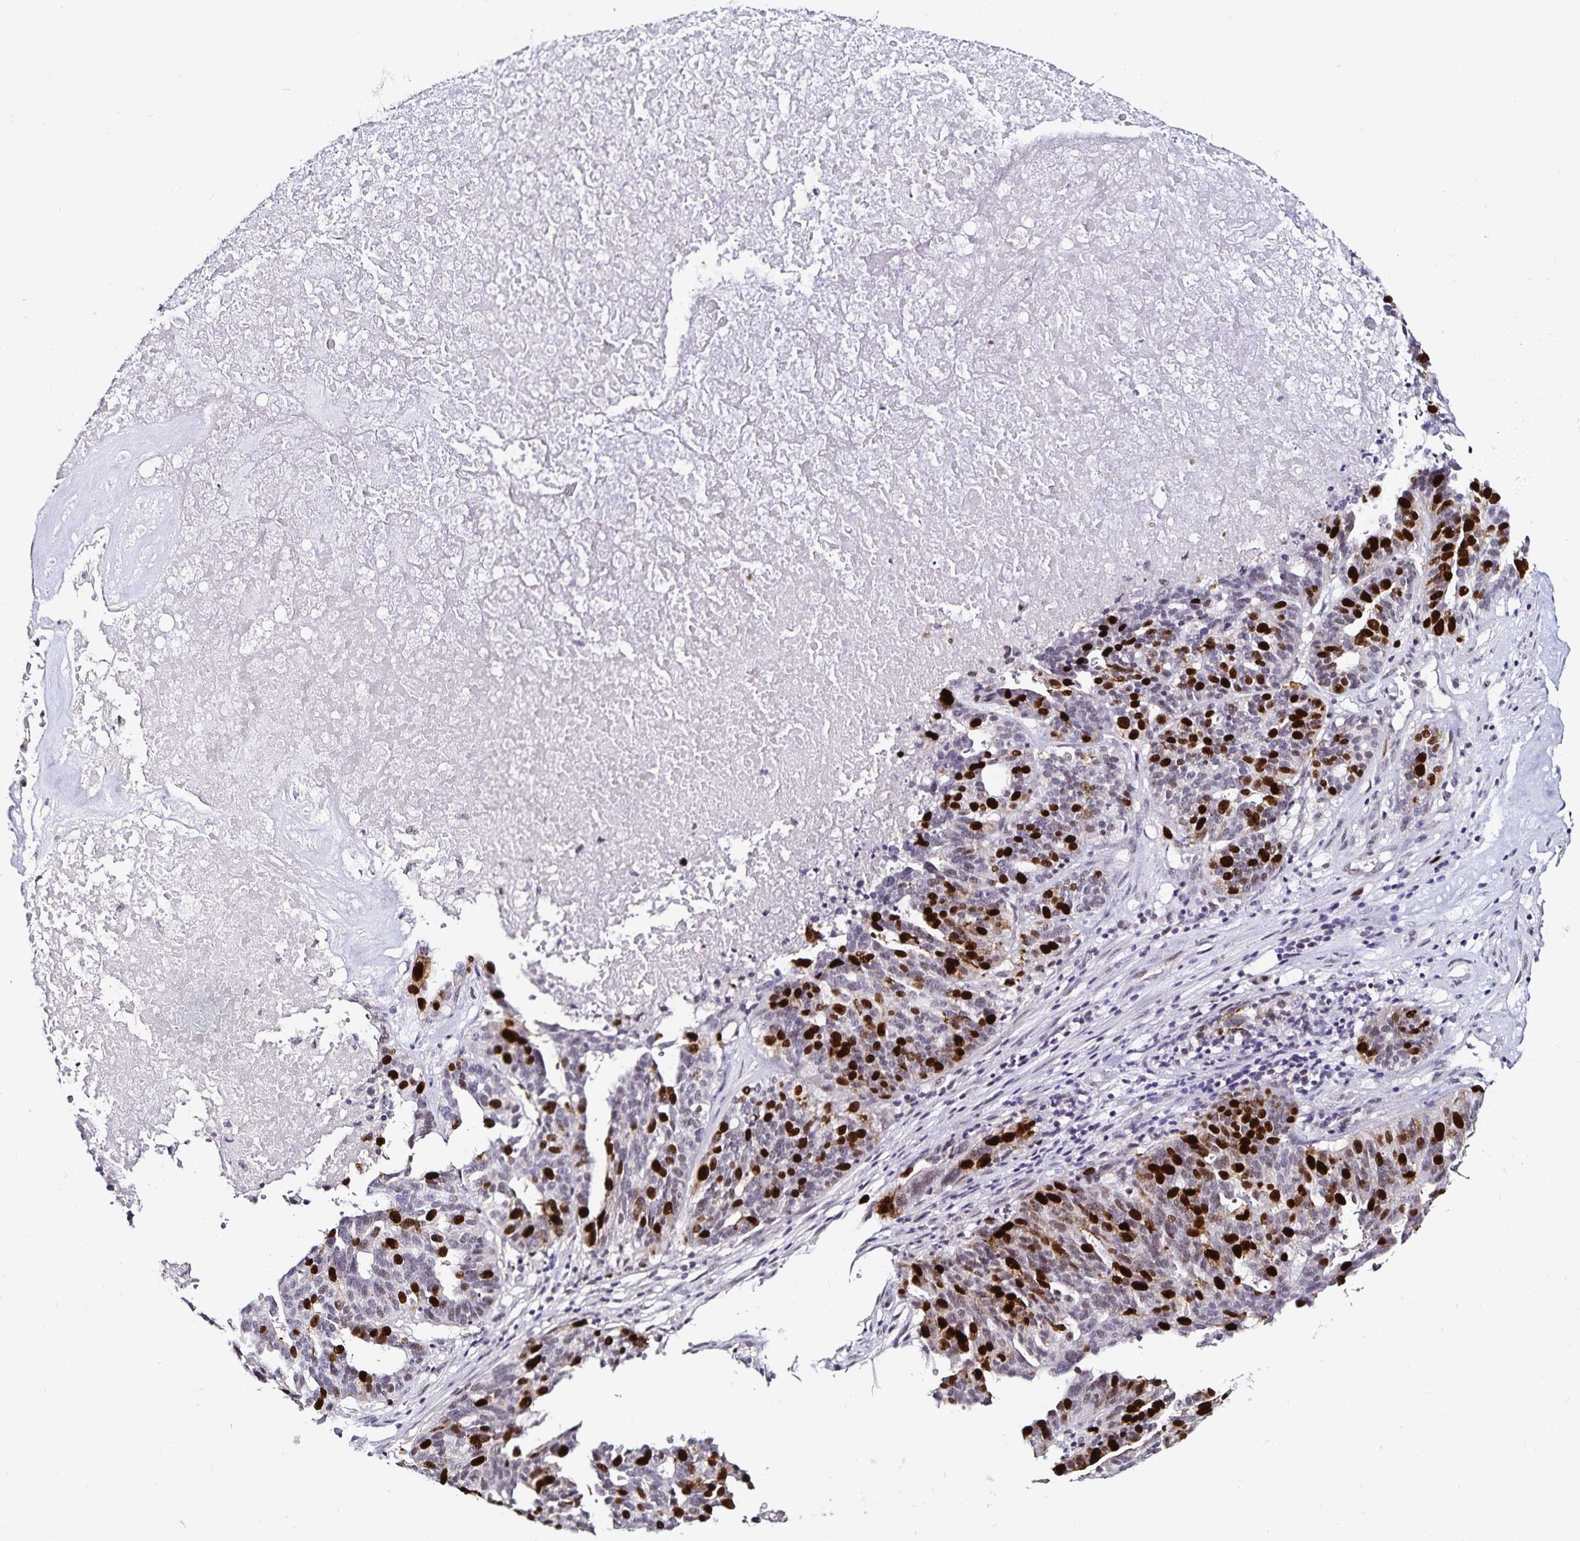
{"staining": {"intensity": "strong", "quantity": "25%-75%", "location": "nuclear"}, "tissue": "ovarian cancer", "cell_type": "Tumor cells", "image_type": "cancer", "snomed": [{"axis": "morphology", "description": "Cystadenocarcinoma, serous, NOS"}, {"axis": "topography", "description": "Ovary"}], "caption": "High-power microscopy captured an immunohistochemistry photomicrograph of ovarian cancer (serous cystadenocarcinoma), revealing strong nuclear expression in approximately 25%-75% of tumor cells.", "gene": "ANLN", "patient": {"sex": "female", "age": 59}}